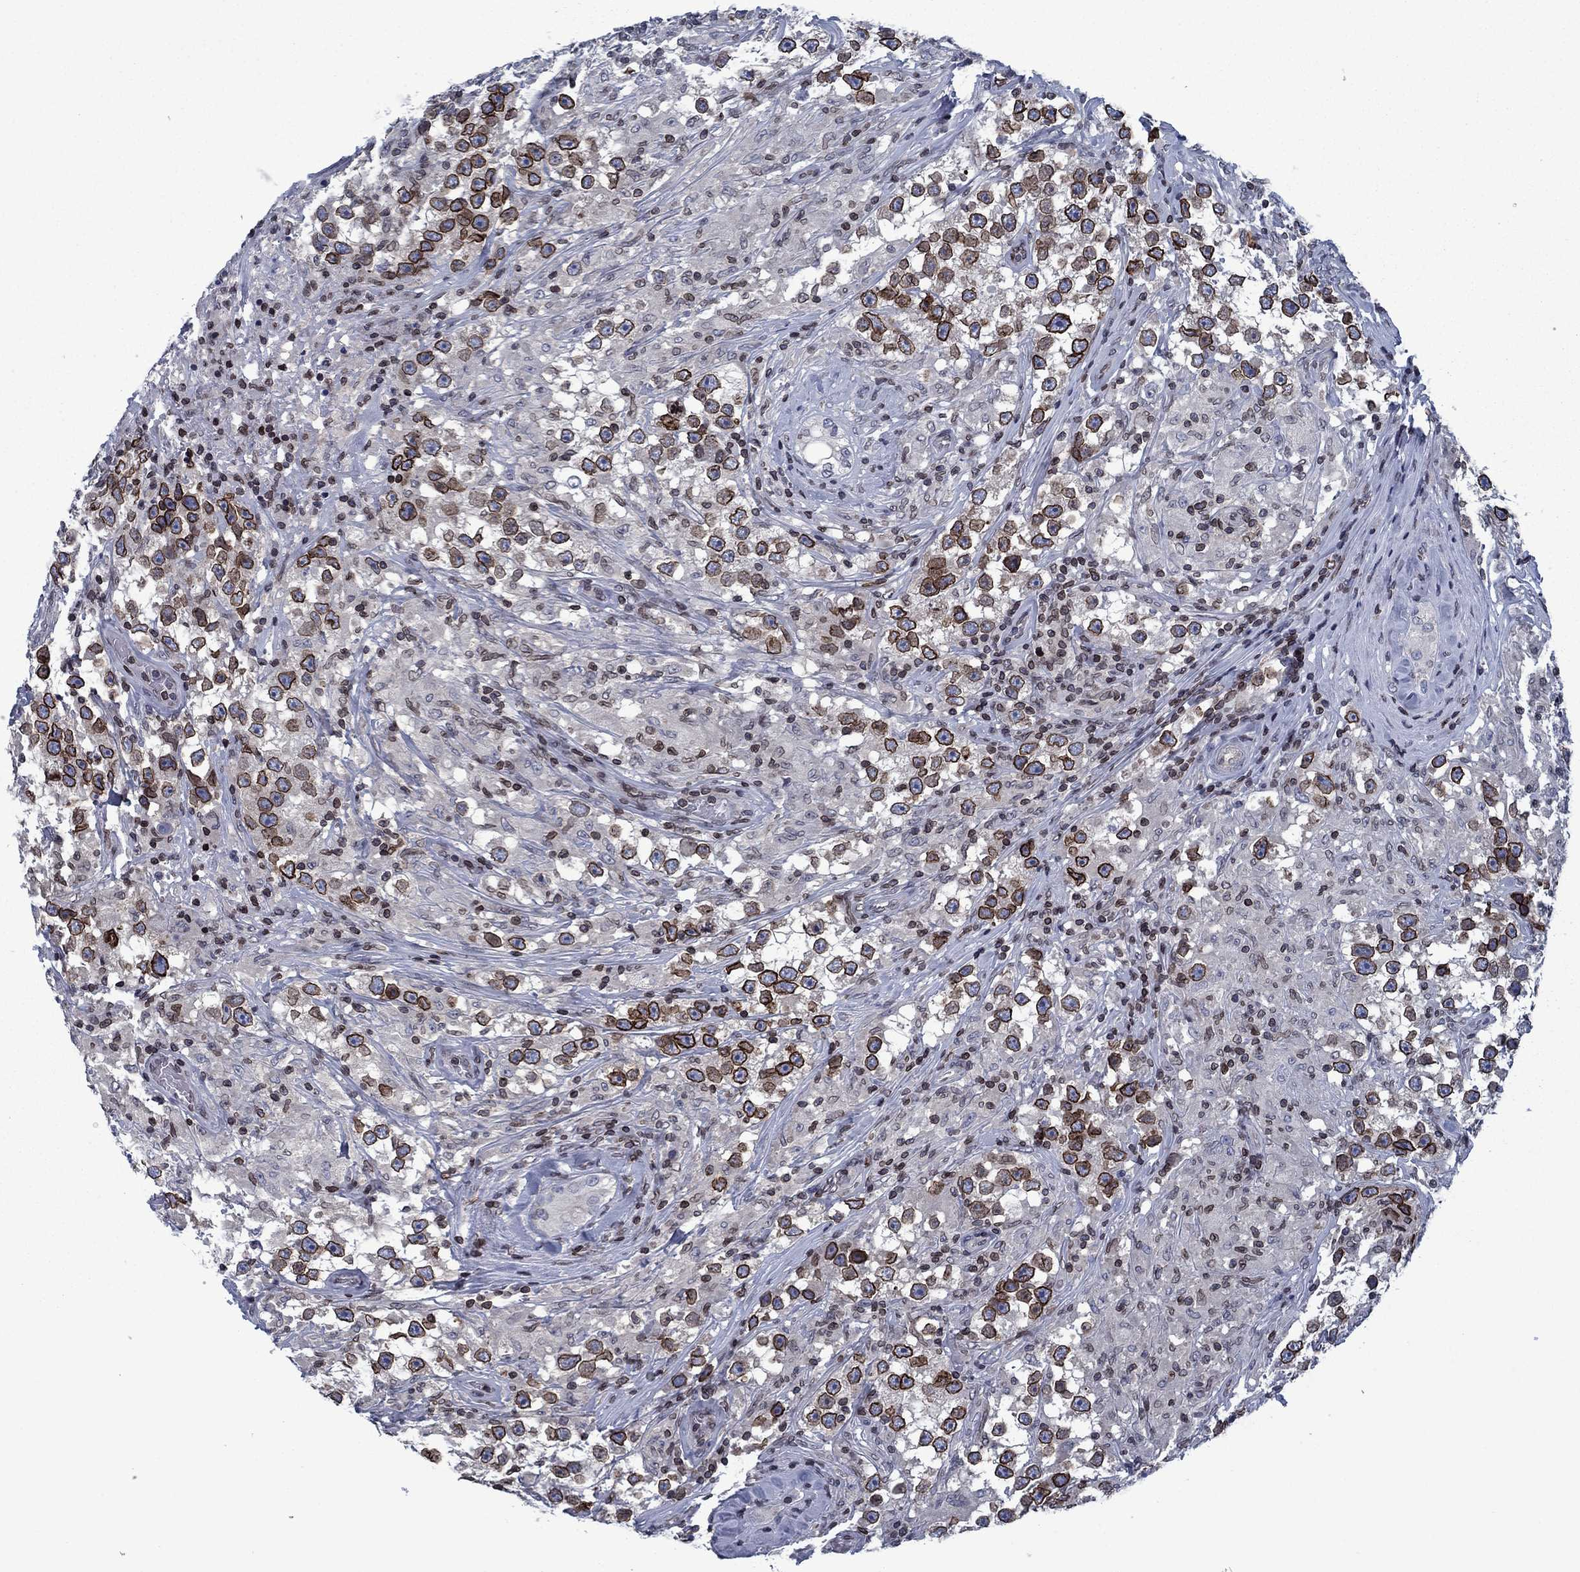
{"staining": {"intensity": "strong", "quantity": ">75%", "location": "cytoplasmic/membranous,nuclear"}, "tissue": "testis cancer", "cell_type": "Tumor cells", "image_type": "cancer", "snomed": [{"axis": "morphology", "description": "Seminoma, NOS"}, {"axis": "topography", "description": "Testis"}], "caption": "Testis cancer (seminoma) stained with immunohistochemistry (IHC) reveals strong cytoplasmic/membranous and nuclear expression in about >75% of tumor cells.", "gene": "SLA", "patient": {"sex": "male", "age": 46}}